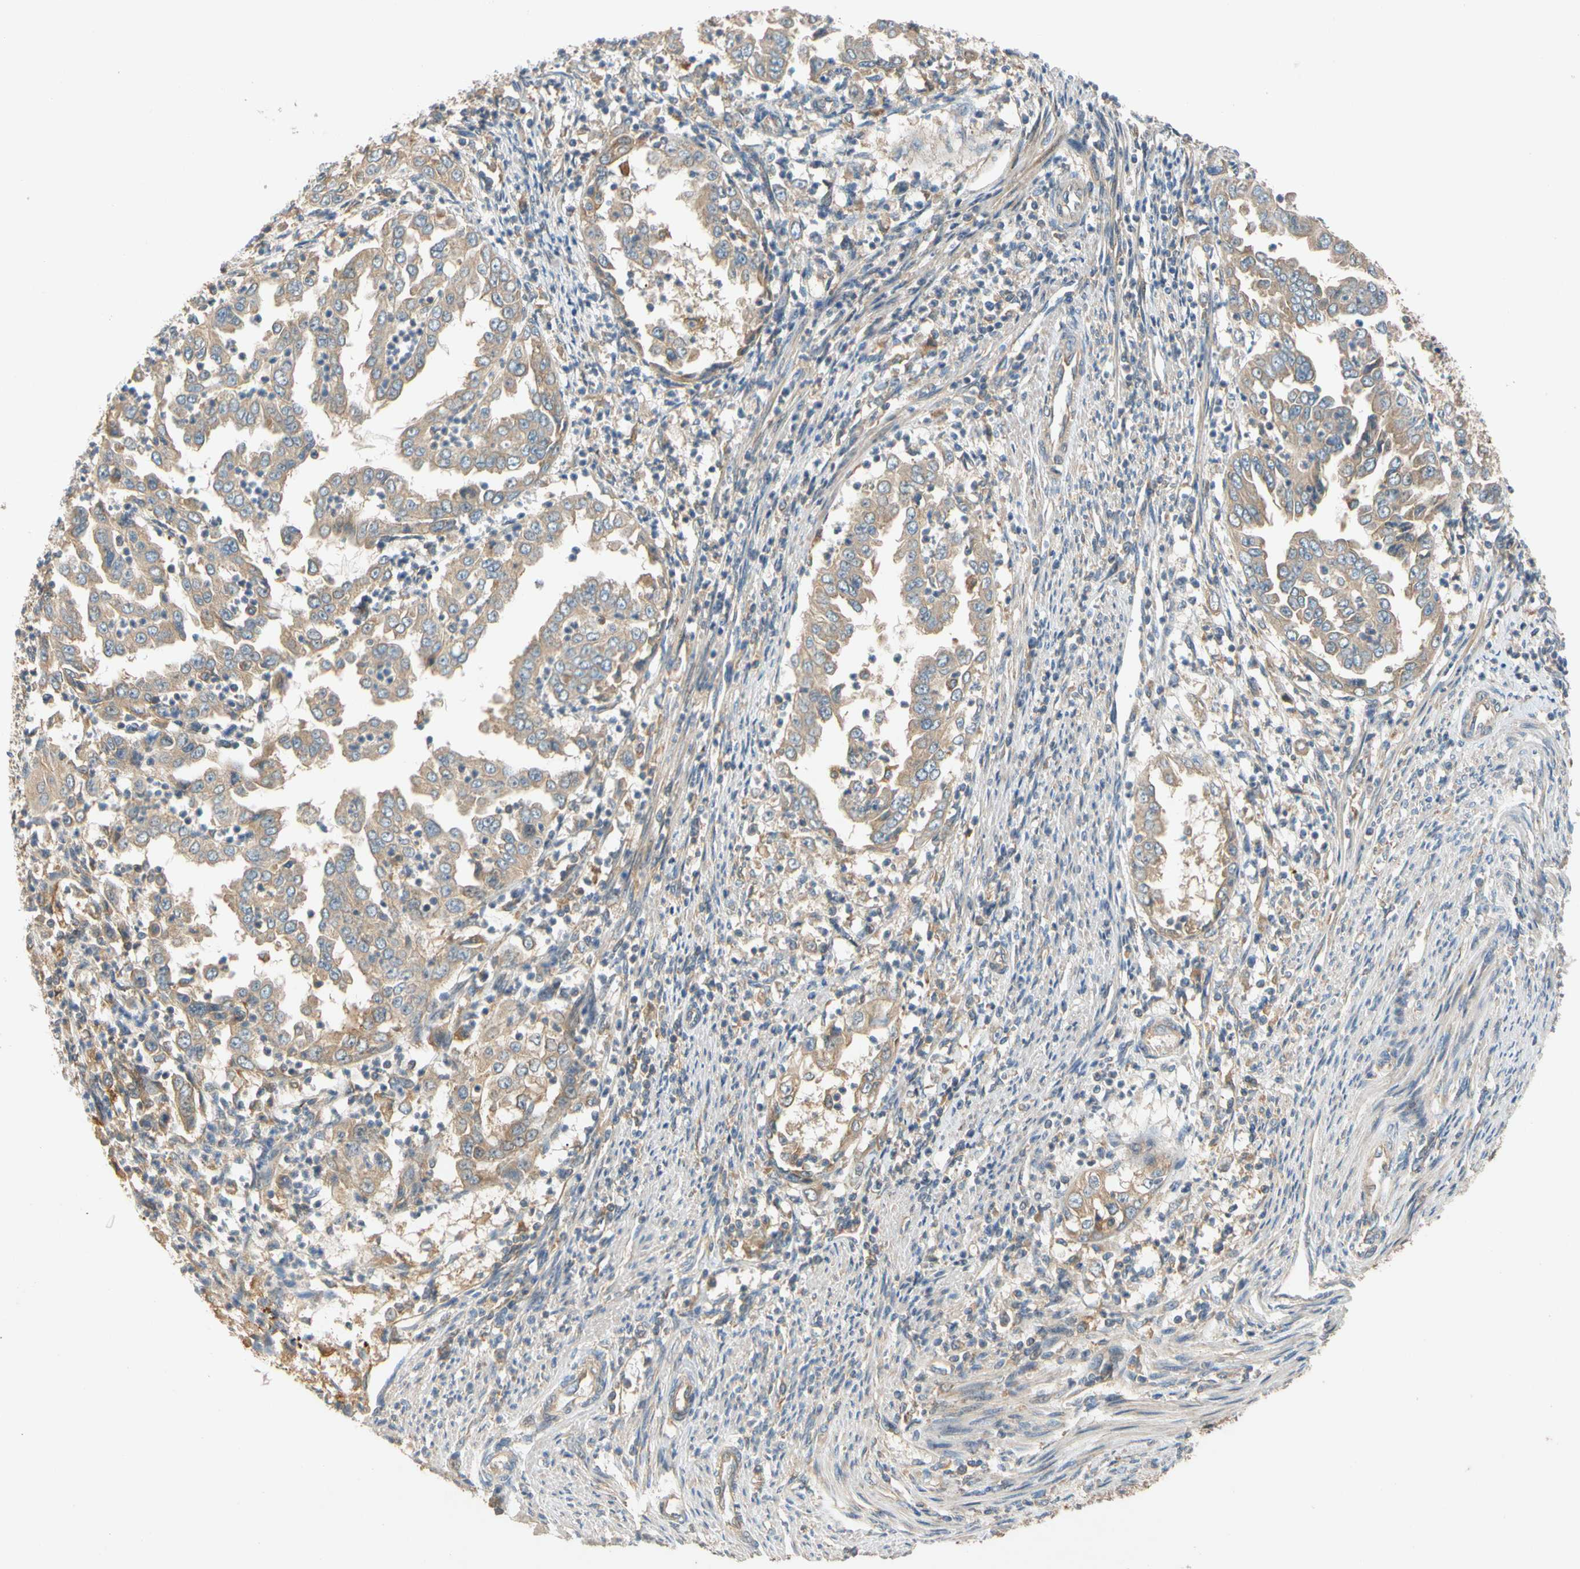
{"staining": {"intensity": "weak", "quantity": ">75%", "location": "cytoplasmic/membranous"}, "tissue": "endometrial cancer", "cell_type": "Tumor cells", "image_type": "cancer", "snomed": [{"axis": "morphology", "description": "Adenocarcinoma, NOS"}, {"axis": "topography", "description": "Endometrium"}], "caption": "The image shows immunohistochemical staining of endometrial adenocarcinoma. There is weak cytoplasmic/membranous staining is identified in approximately >75% of tumor cells.", "gene": "USP46", "patient": {"sex": "female", "age": 85}}